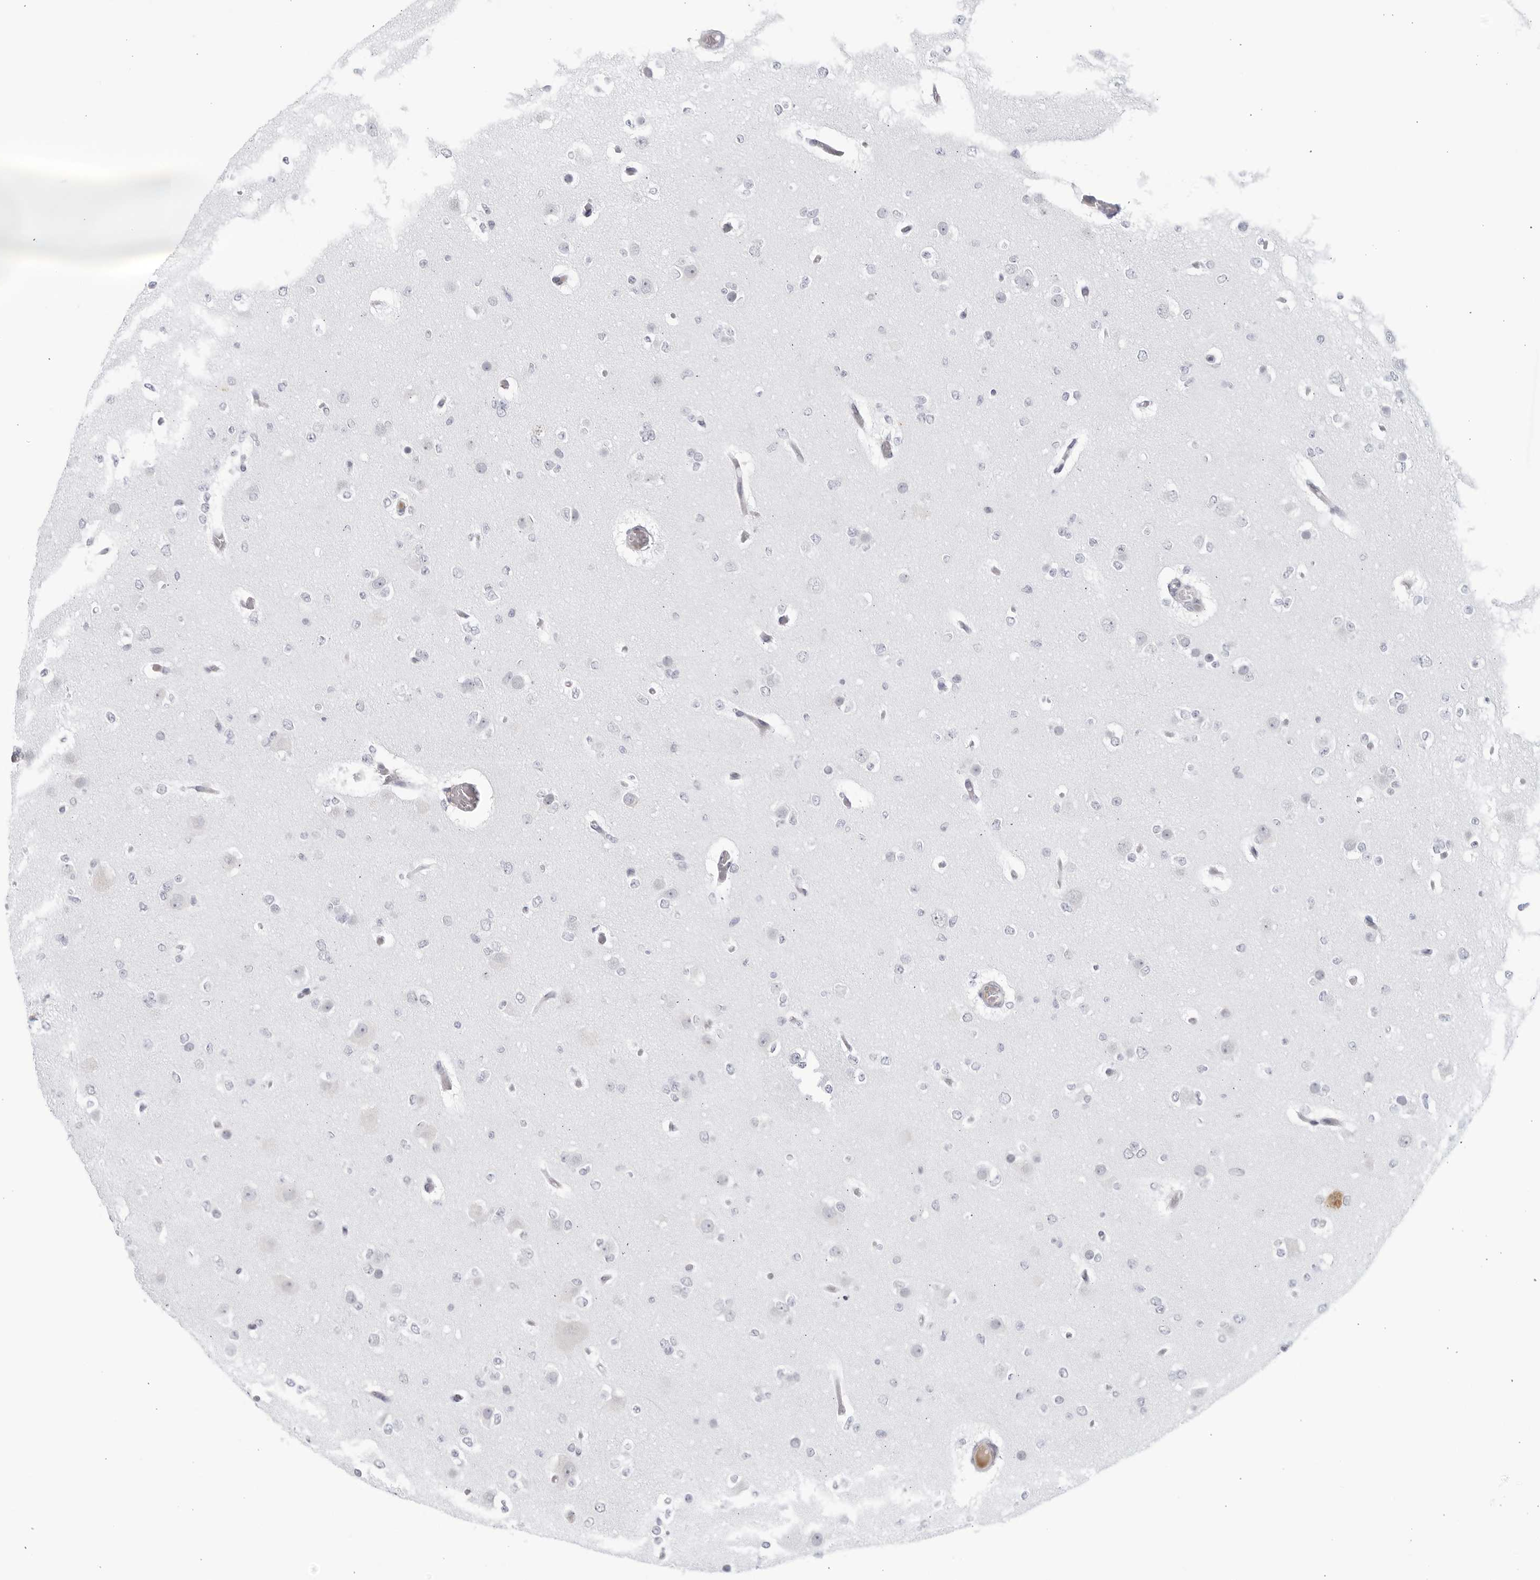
{"staining": {"intensity": "negative", "quantity": "none", "location": "none"}, "tissue": "glioma", "cell_type": "Tumor cells", "image_type": "cancer", "snomed": [{"axis": "morphology", "description": "Glioma, malignant, Low grade"}, {"axis": "topography", "description": "Brain"}], "caption": "An immunohistochemistry image of glioma is shown. There is no staining in tumor cells of glioma.", "gene": "WDTC1", "patient": {"sex": "female", "age": 22}}